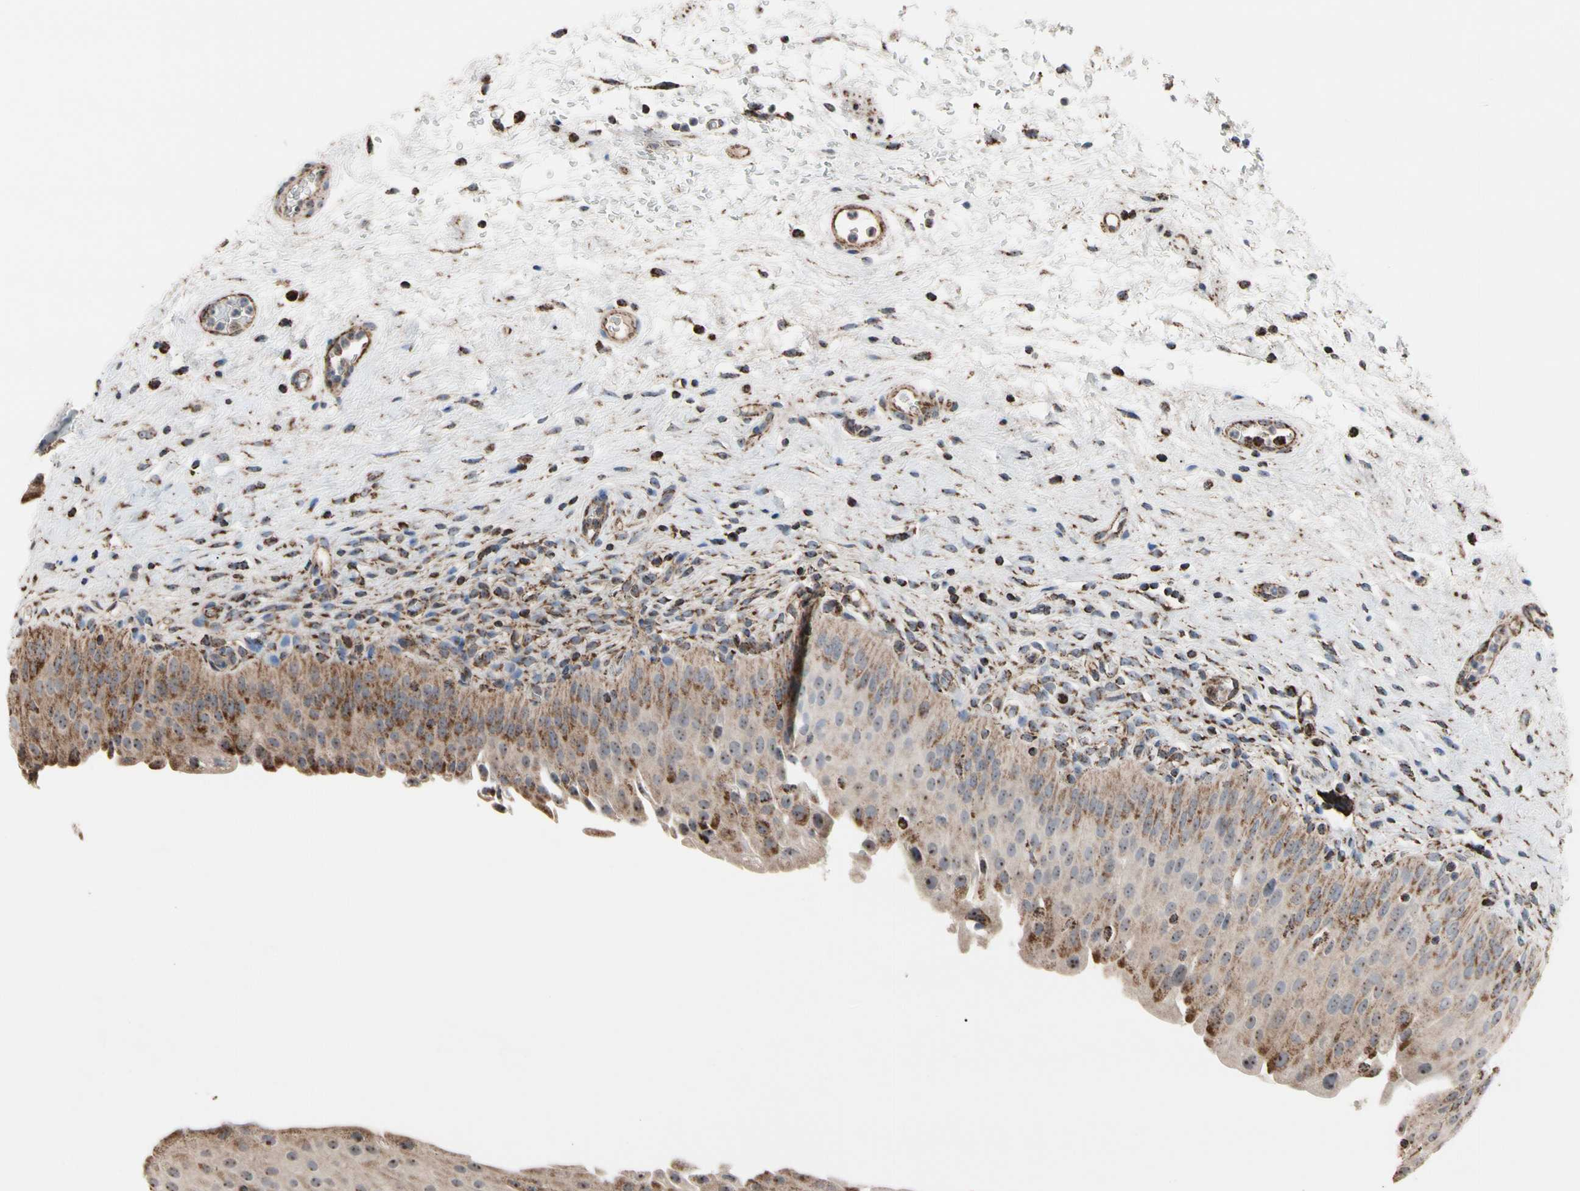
{"staining": {"intensity": "strong", "quantity": ">75%", "location": "cytoplasmic/membranous,nuclear"}, "tissue": "urinary bladder", "cell_type": "Urothelial cells", "image_type": "normal", "snomed": [{"axis": "morphology", "description": "Normal tissue, NOS"}, {"axis": "morphology", "description": "Urothelial carcinoma, High grade"}, {"axis": "topography", "description": "Urinary bladder"}], "caption": "Immunohistochemical staining of unremarkable human urinary bladder shows strong cytoplasmic/membranous,nuclear protein expression in approximately >75% of urothelial cells. Using DAB (3,3'-diaminobenzidine) (brown) and hematoxylin (blue) stains, captured at high magnification using brightfield microscopy.", "gene": "FAM110B", "patient": {"sex": "male", "age": 46}}